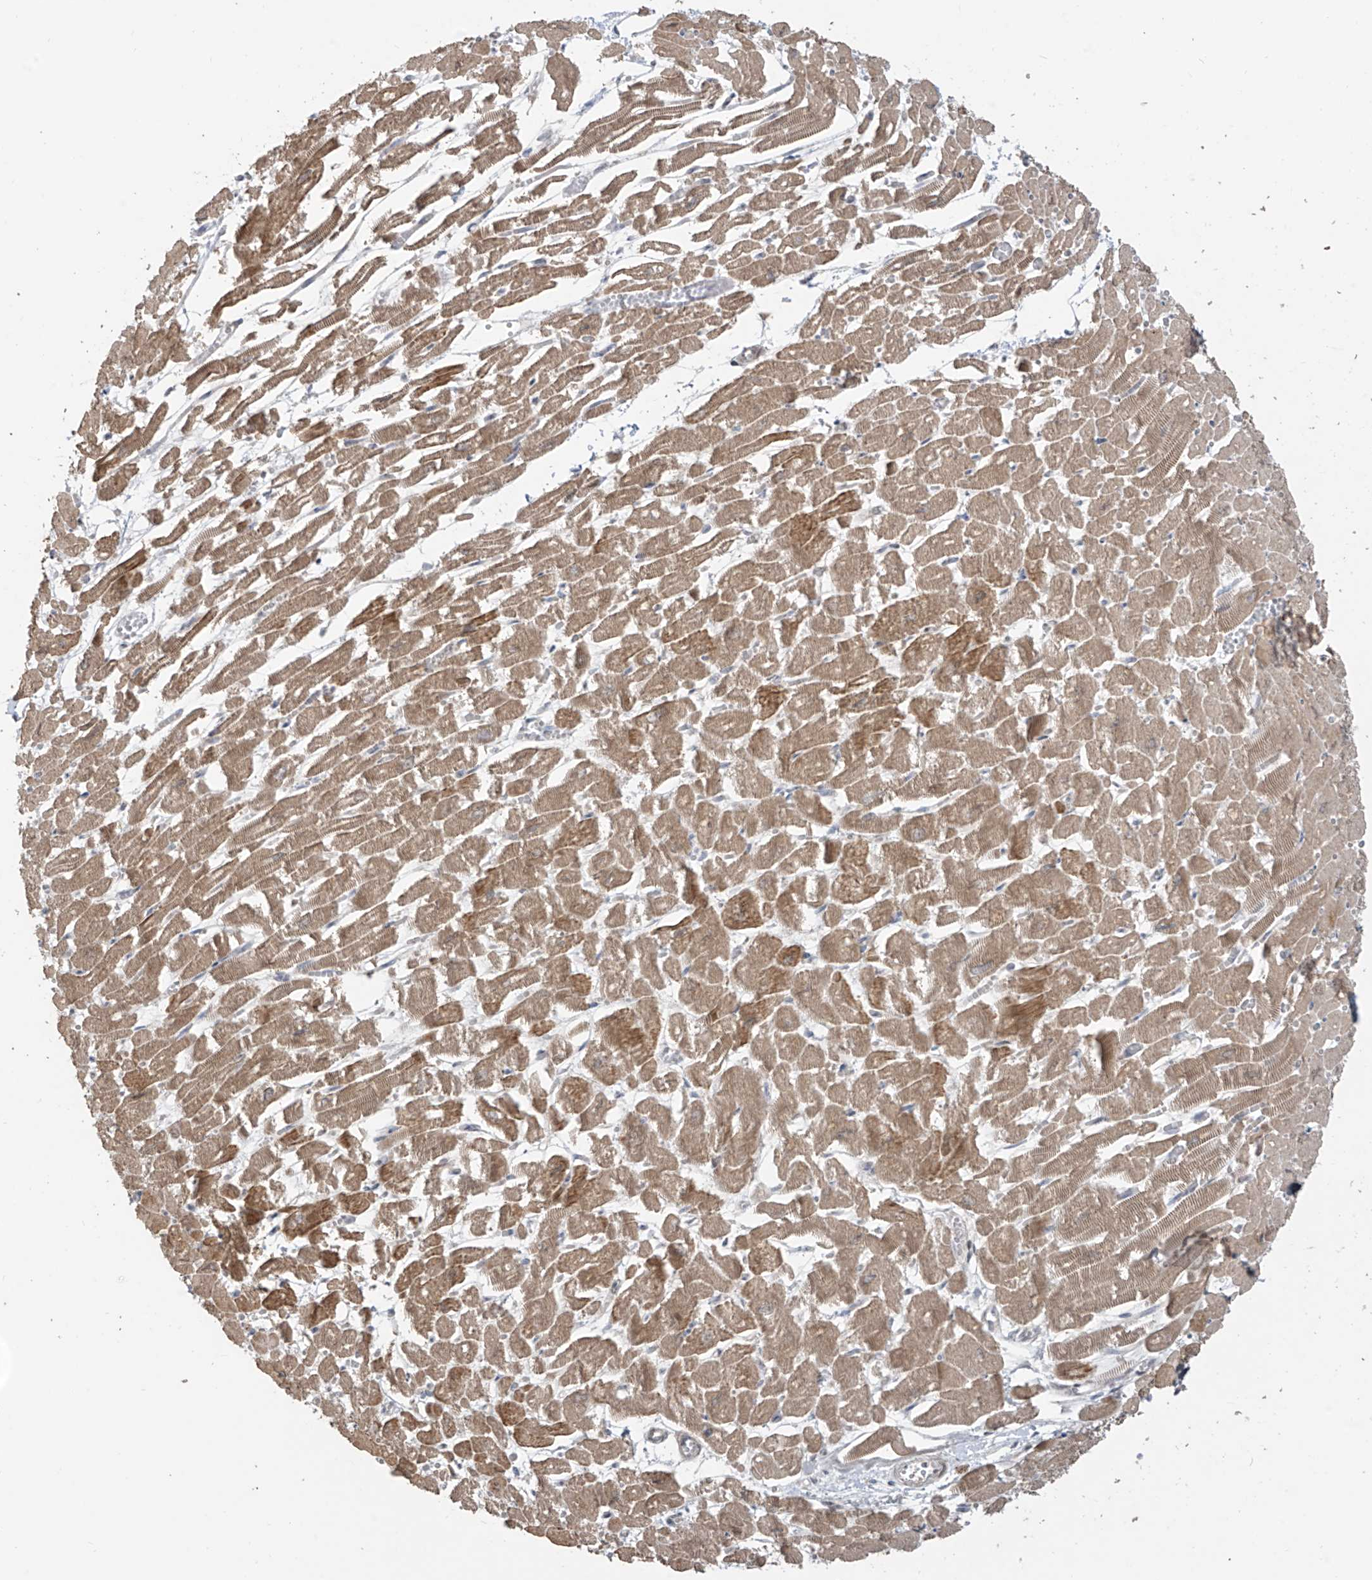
{"staining": {"intensity": "moderate", "quantity": ">75%", "location": "cytoplasmic/membranous"}, "tissue": "heart muscle", "cell_type": "Cardiomyocytes", "image_type": "normal", "snomed": [{"axis": "morphology", "description": "Normal tissue, NOS"}, {"axis": "topography", "description": "Heart"}], "caption": "High-power microscopy captured an immunohistochemistry (IHC) photomicrograph of normal heart muscle, revealing moderate cytoplasmic/membranous expression in approximately >75% of cardiomyocytes. (IHC, brightfield microscopy, high magnification).", "gene": "ABTB1", "patient": {"sex": "male", "age": 54}}